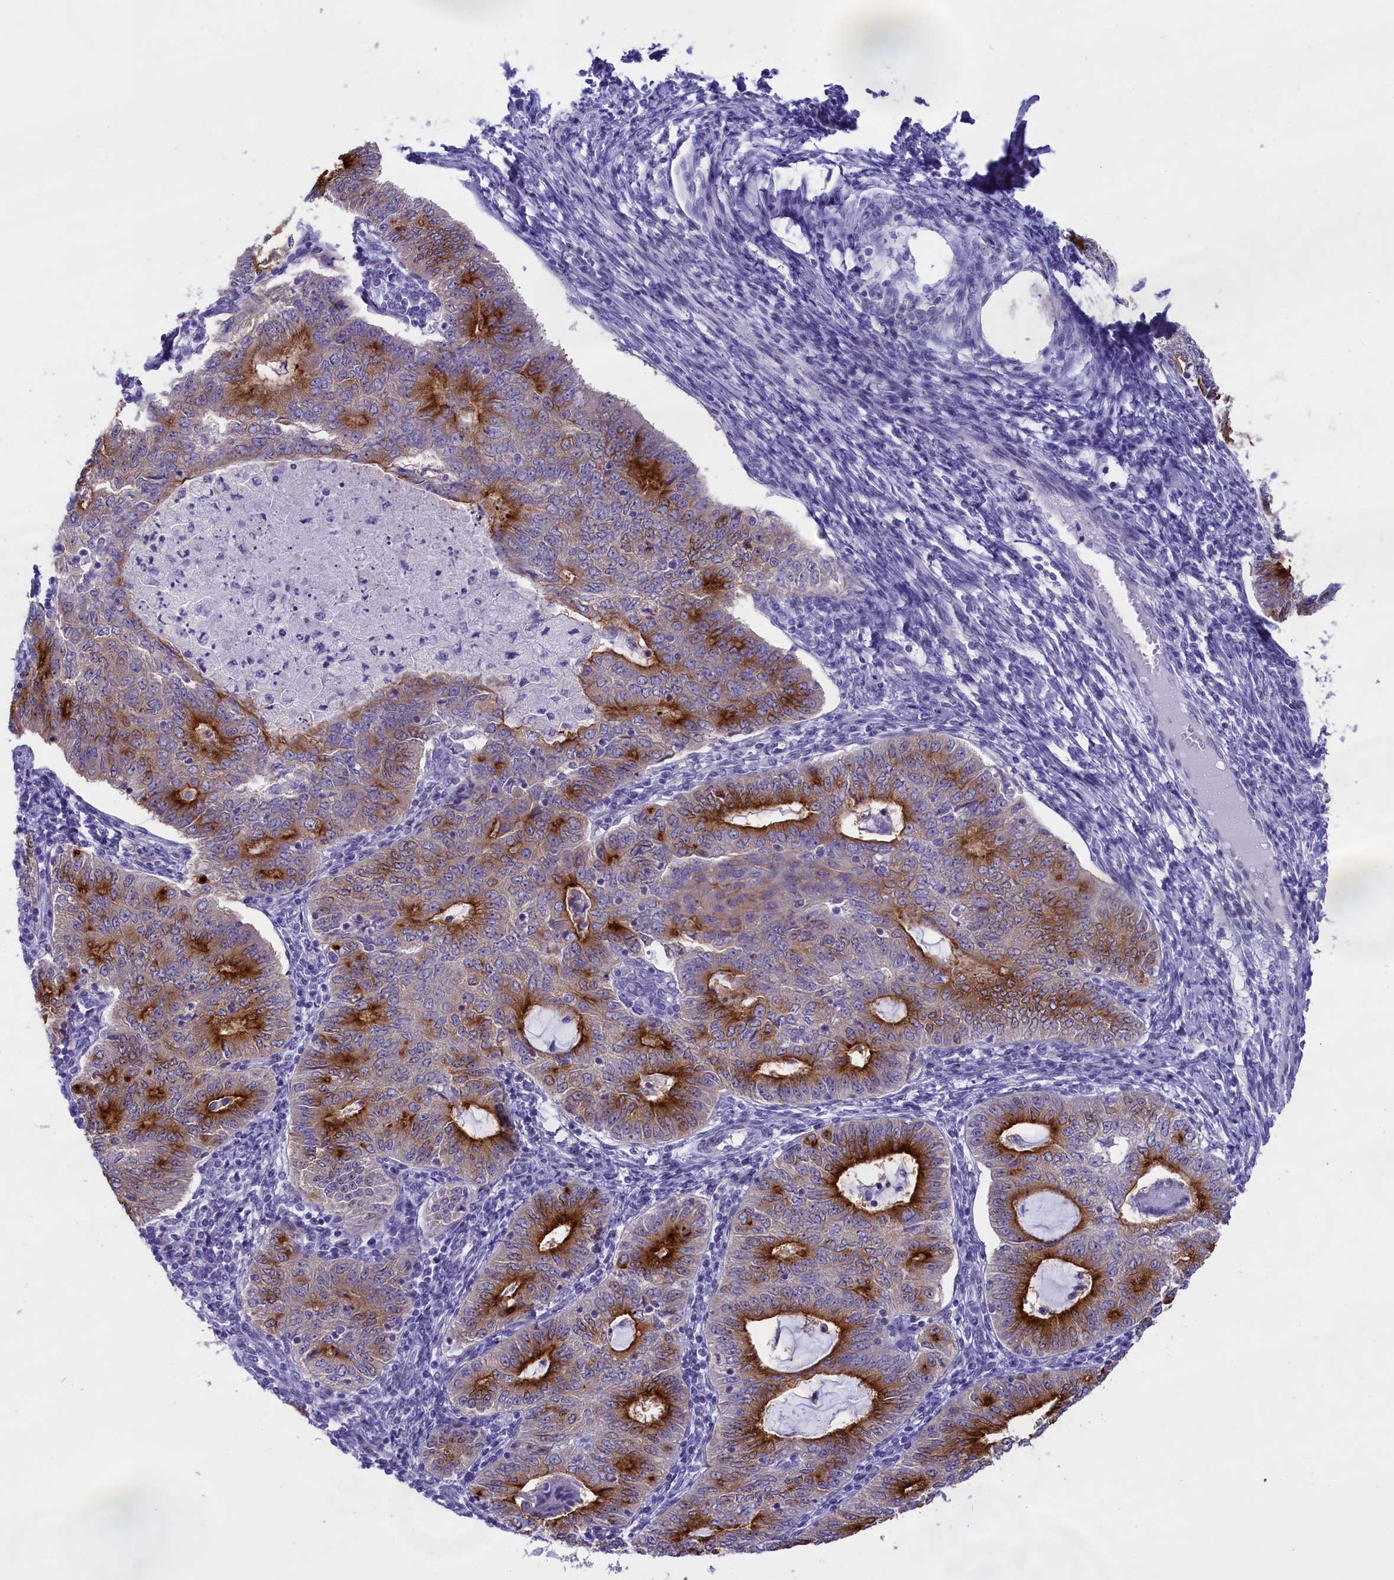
{"staining": {"intensity": "strong", "quantity": "25%-75%", "location": "cytoplasmic/membranous"}, "tissue": "endometrial cancer", "cell_type": "Tumor cells", "image_type": "cancer", "snomed": [{"axis": "morphology", "description": "Adenocarcinoma, NOS"}, {"axis": "topography", "description": "Endometrium"}], "caption": "Brown immunohistochemical staining in adenocarcinoma (endometrial) demonstrates strong cytoplasmic/membranous positivity in about 25%-75% of tumor cells.", "gene": "SPIRE2", "patient": {"sex": "female", "age": 32}}